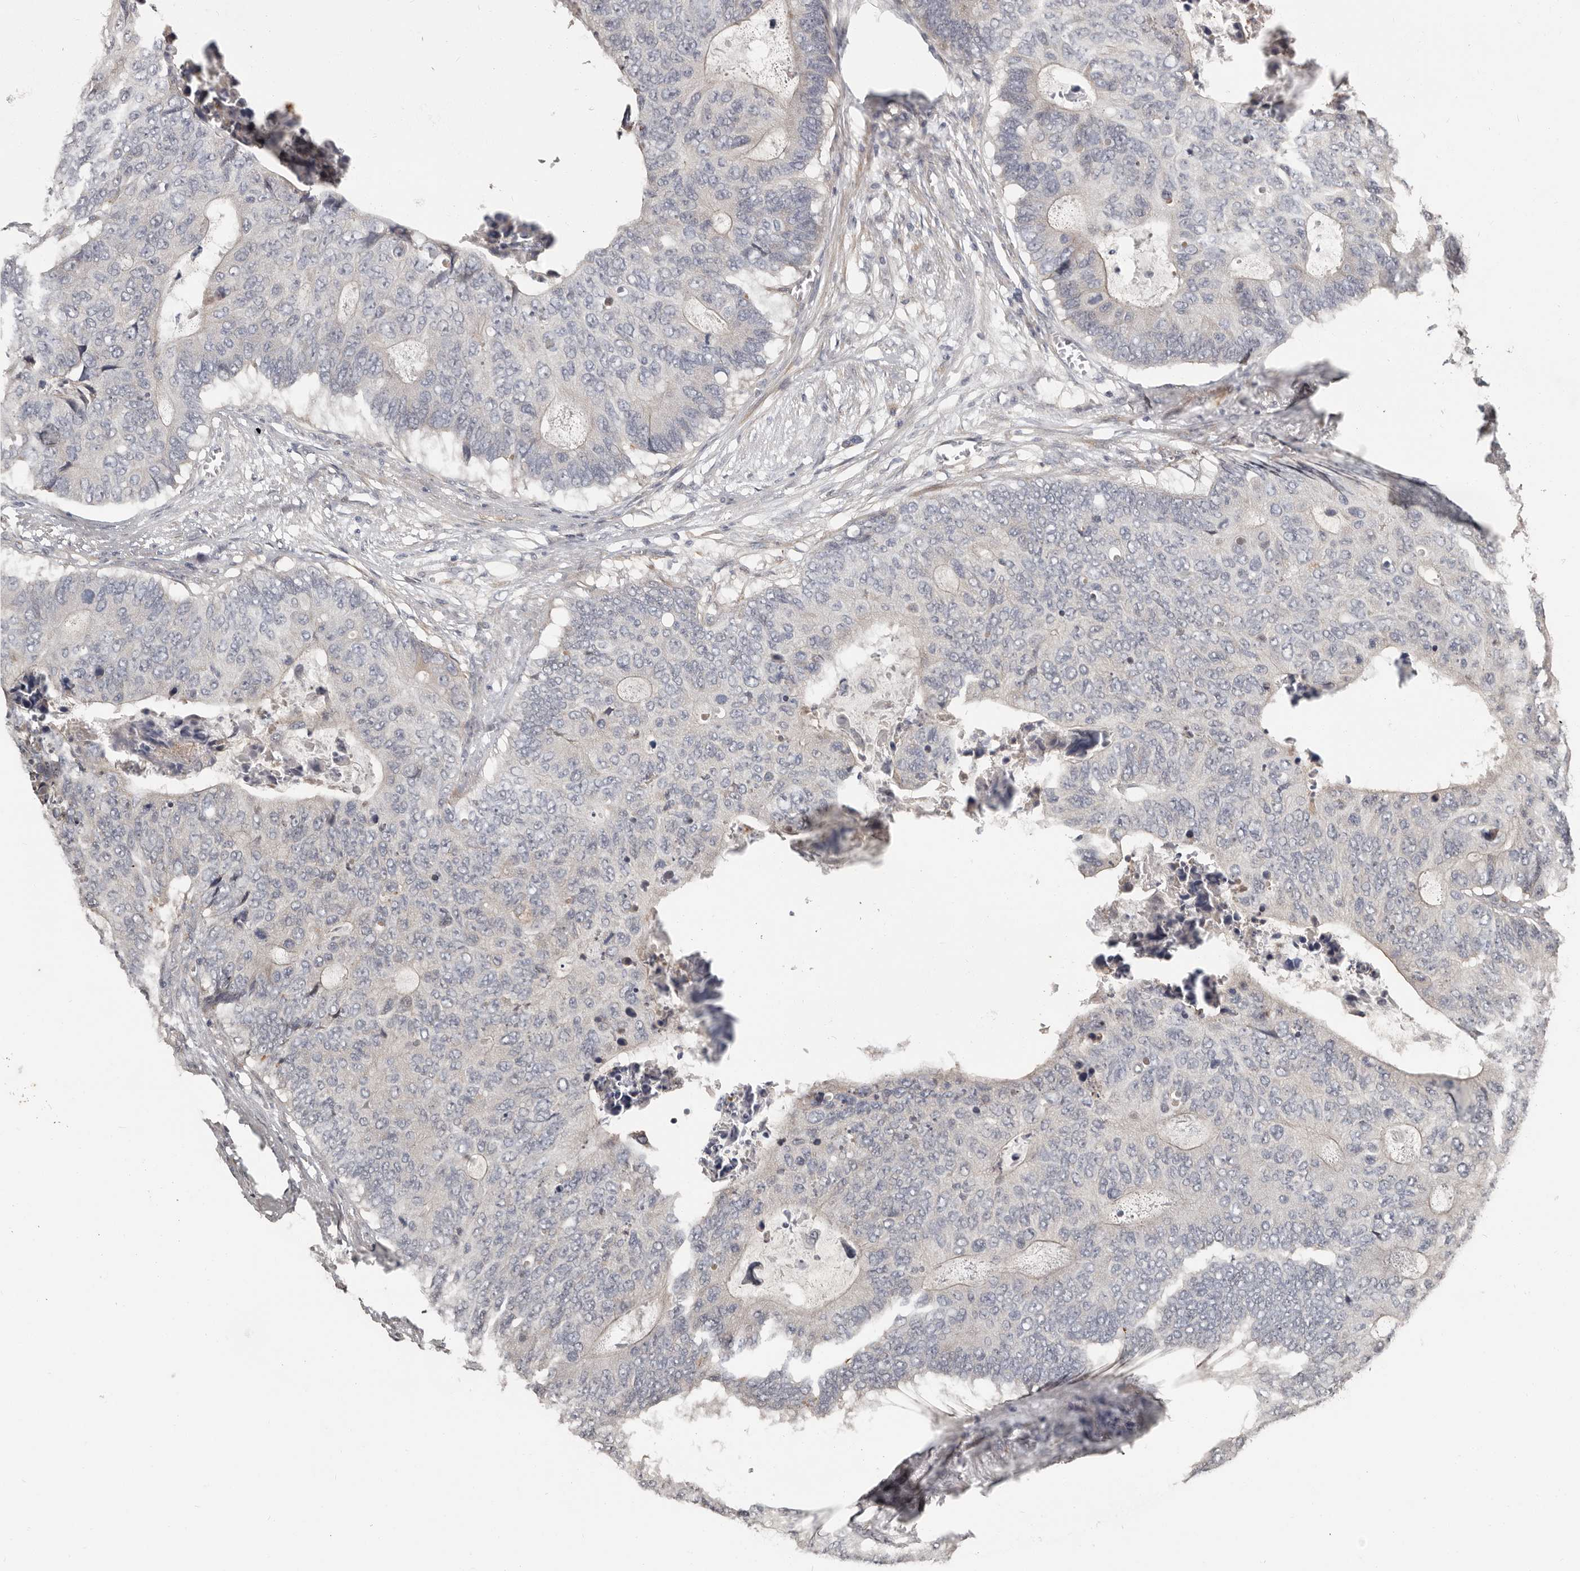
{"staining": {"intensity": "negative", "quantity": "none", "location": "none"}, "tissue": "colorectal cancer", "cell_type": "Tumor cells", "image_type": "cancer", "snomed": [{"axis": "morphology", "description": "Adenocarcinoma, NOS"}, {"axis": "topography", "description": "Colon"}], "caption": "This is a photomicrograph of IHC staining of colorectal cancer, which shows no staining in tumor cells.", "gene": "KCNJ8", "patient": {"sex": "male", "age": 87}}